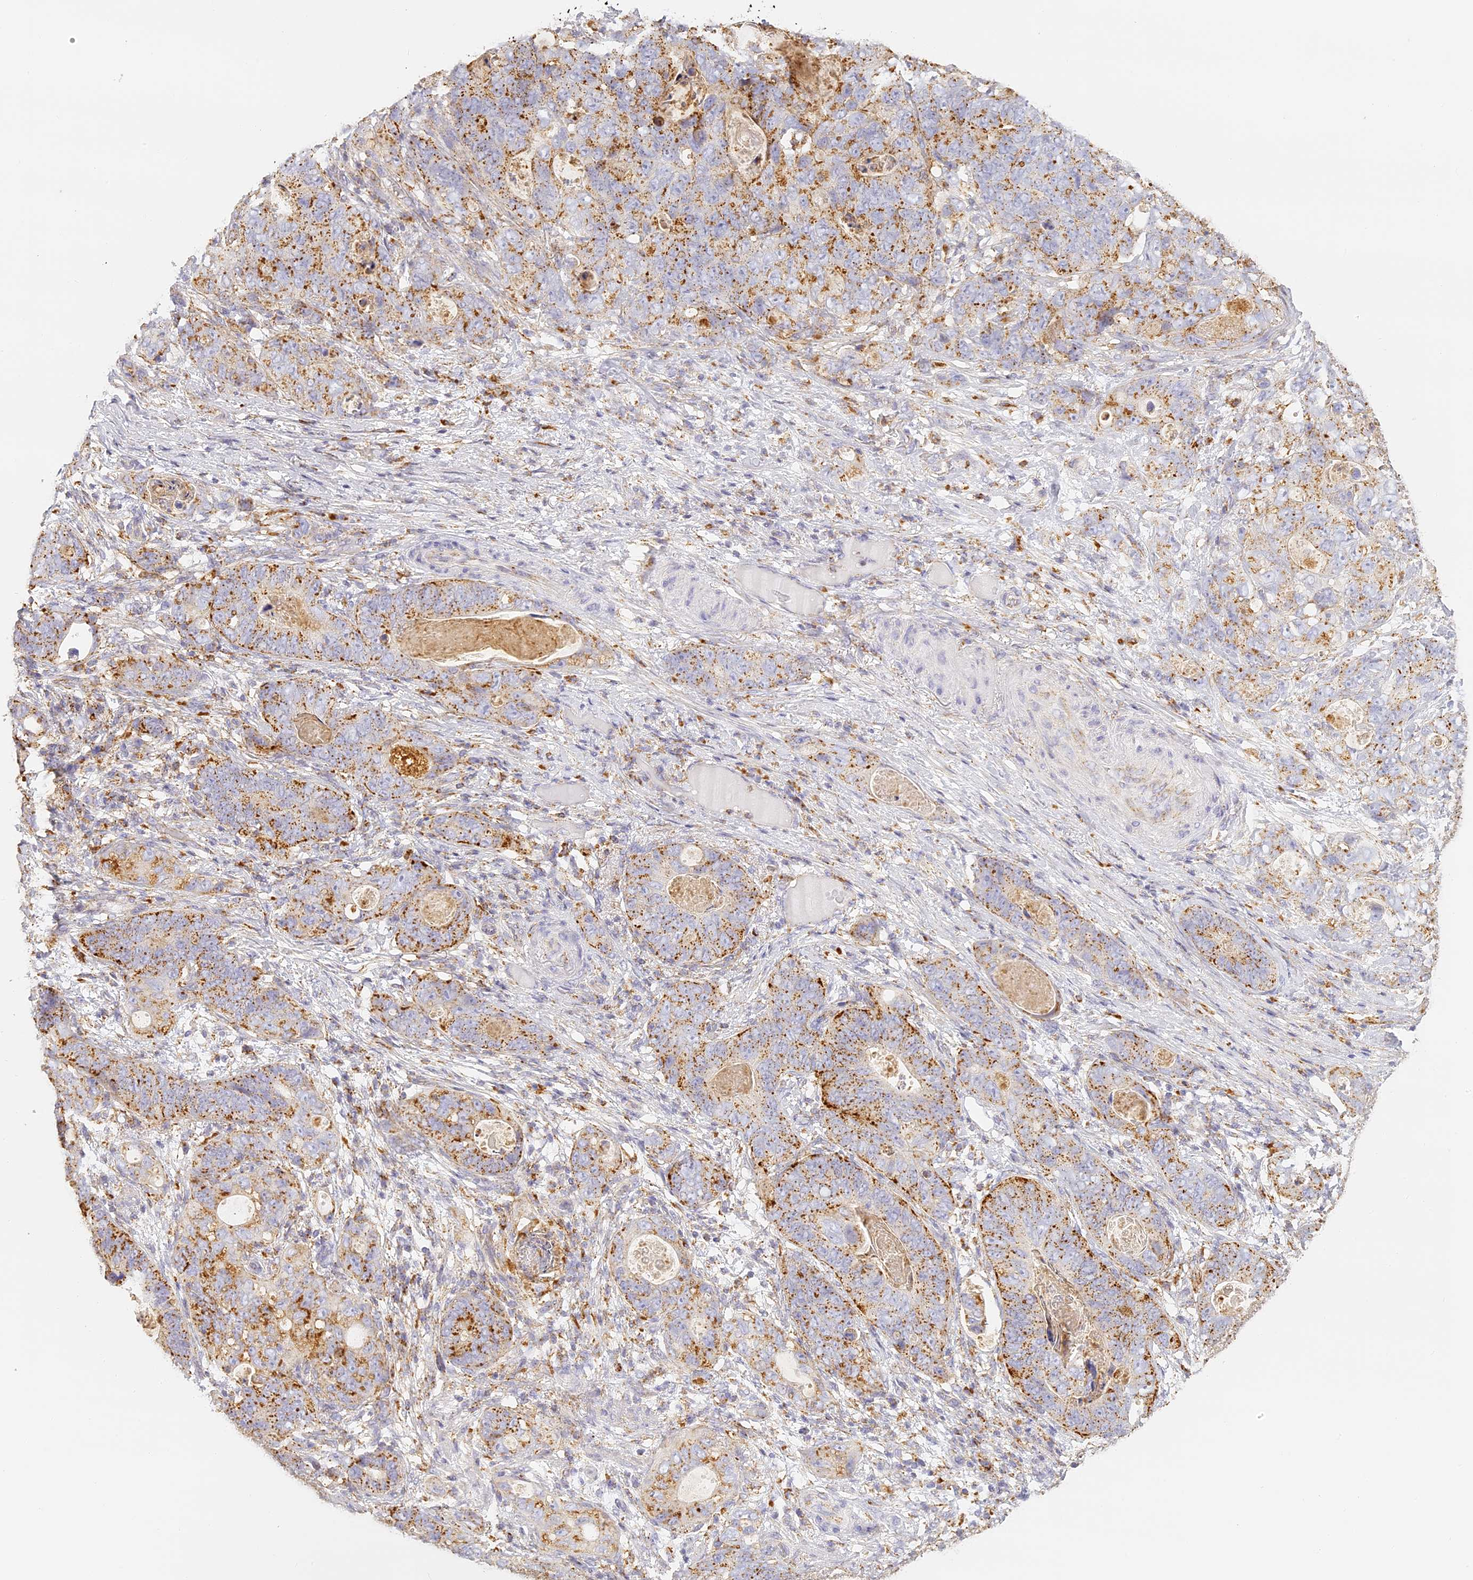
{"staining": {"intensity": "moderate", "quantity": ">75%", "location": "cytoplasmic/membranous"}, "tissue": "stomach cancer", "cell_type": "Tumor cells", "image_type": "cancer", "snomed": [{"axis": "morphology", "description": "Normal tissue, NOS"}, {"axis": "morphology", "description": "Adenocarcinoma, NOS"}, {"axis": "topography", "description": "Stomach"}], "caption": "Stomach cancer was stained to show a protein in brown. There is medium levels of moderate cytoplasmic/membranous positivity in about >75% of tumor cells.", "gene": "LAMP2", "patient": {"sex": "female", "age": 89}}